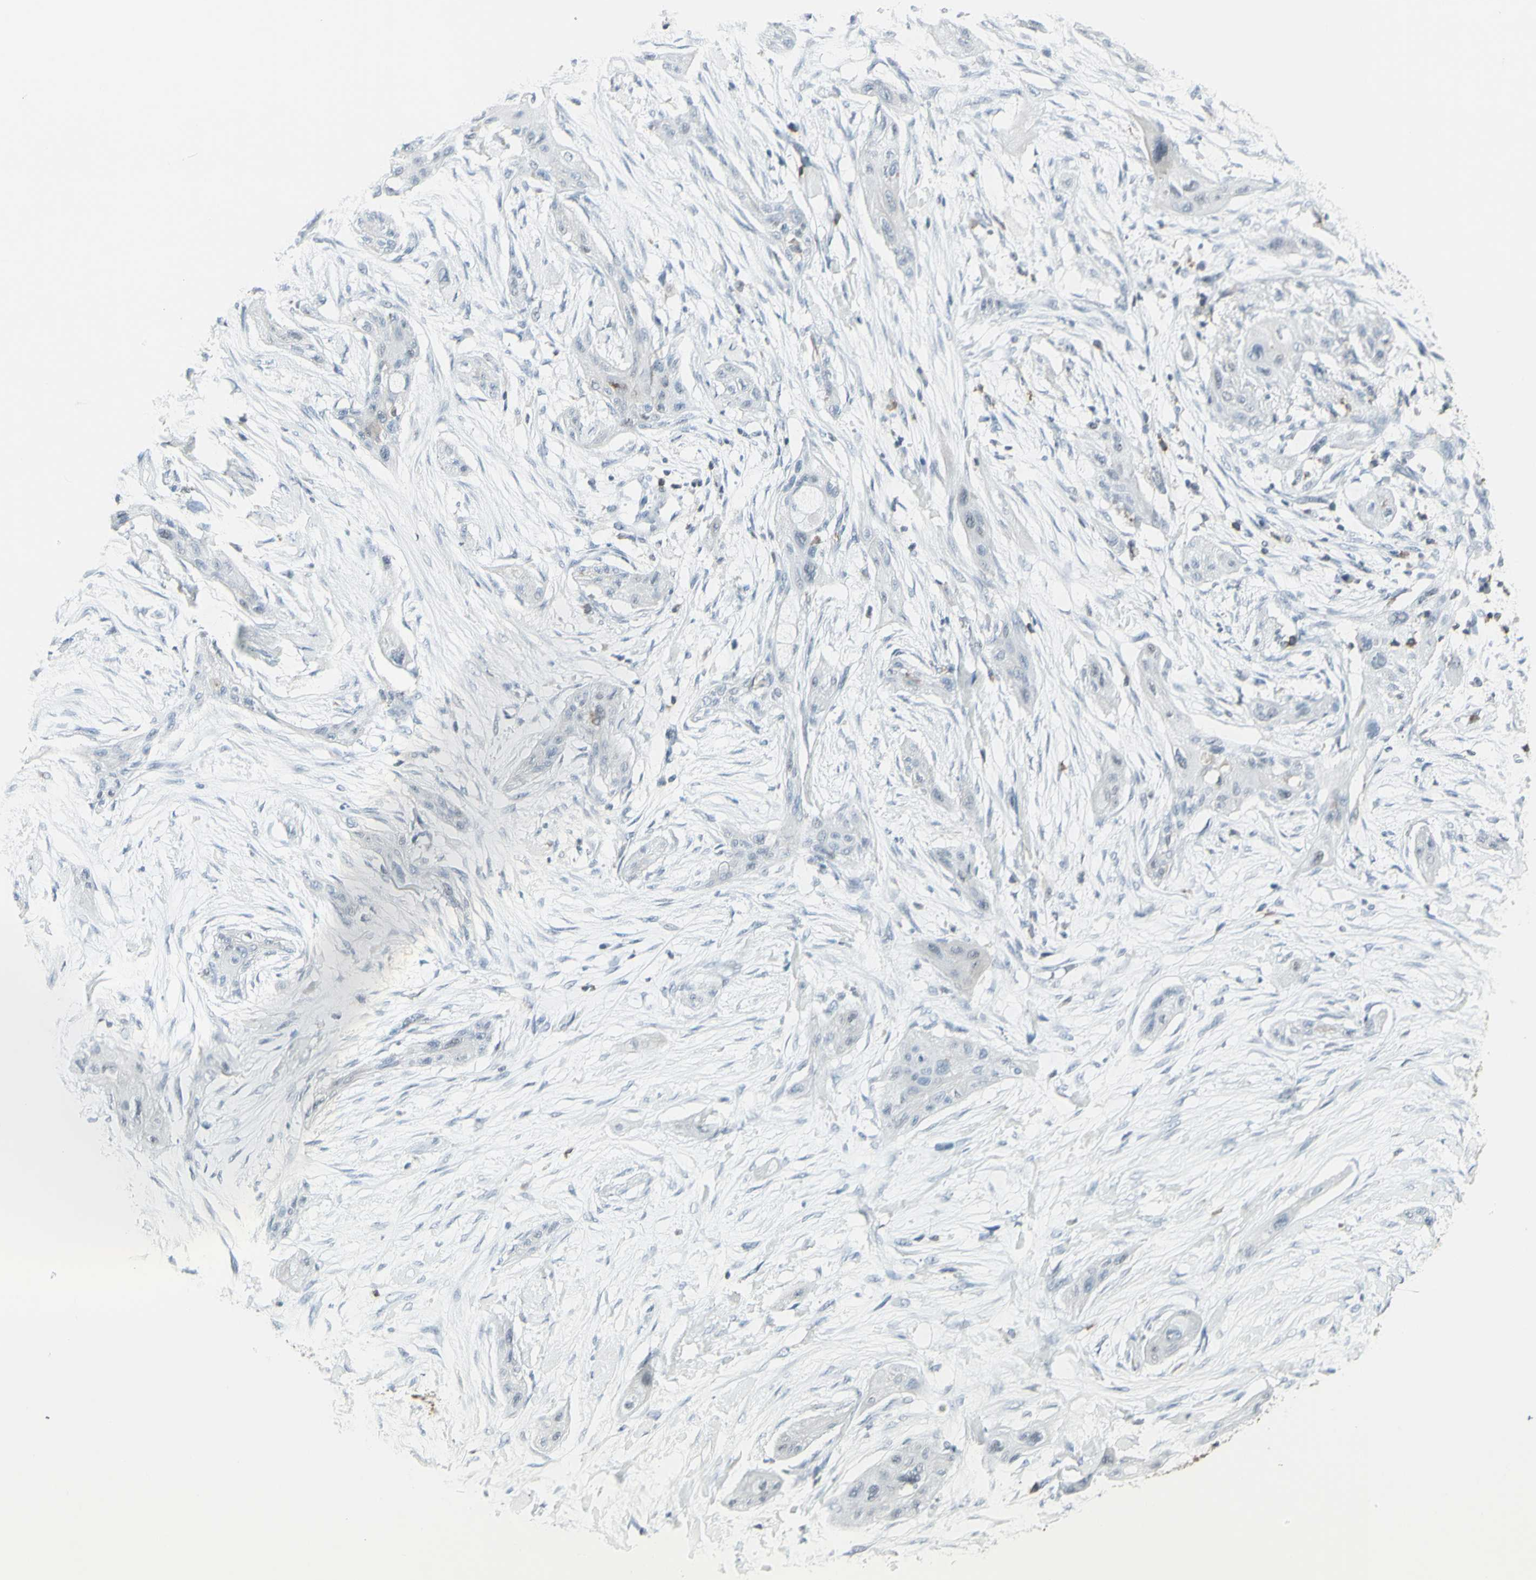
{"staining": {"intensity": "negative", "quantity": "none", "location": "none"}, "tissue": "lung cancer", "cell_type": "Tumor cells", "image_type": "cancer", "snomed": [{"axis": "morphology", "description": "Squamous cell carcinoma, NOS"}, {"axis": "topography", "description": "Lung"}], "caption": "Immunohistochemical staining of lung cancer reveals no significant staining in tumor cells.", "gene": "NRG1", "patient": {"sex": "female", "age": 47}}